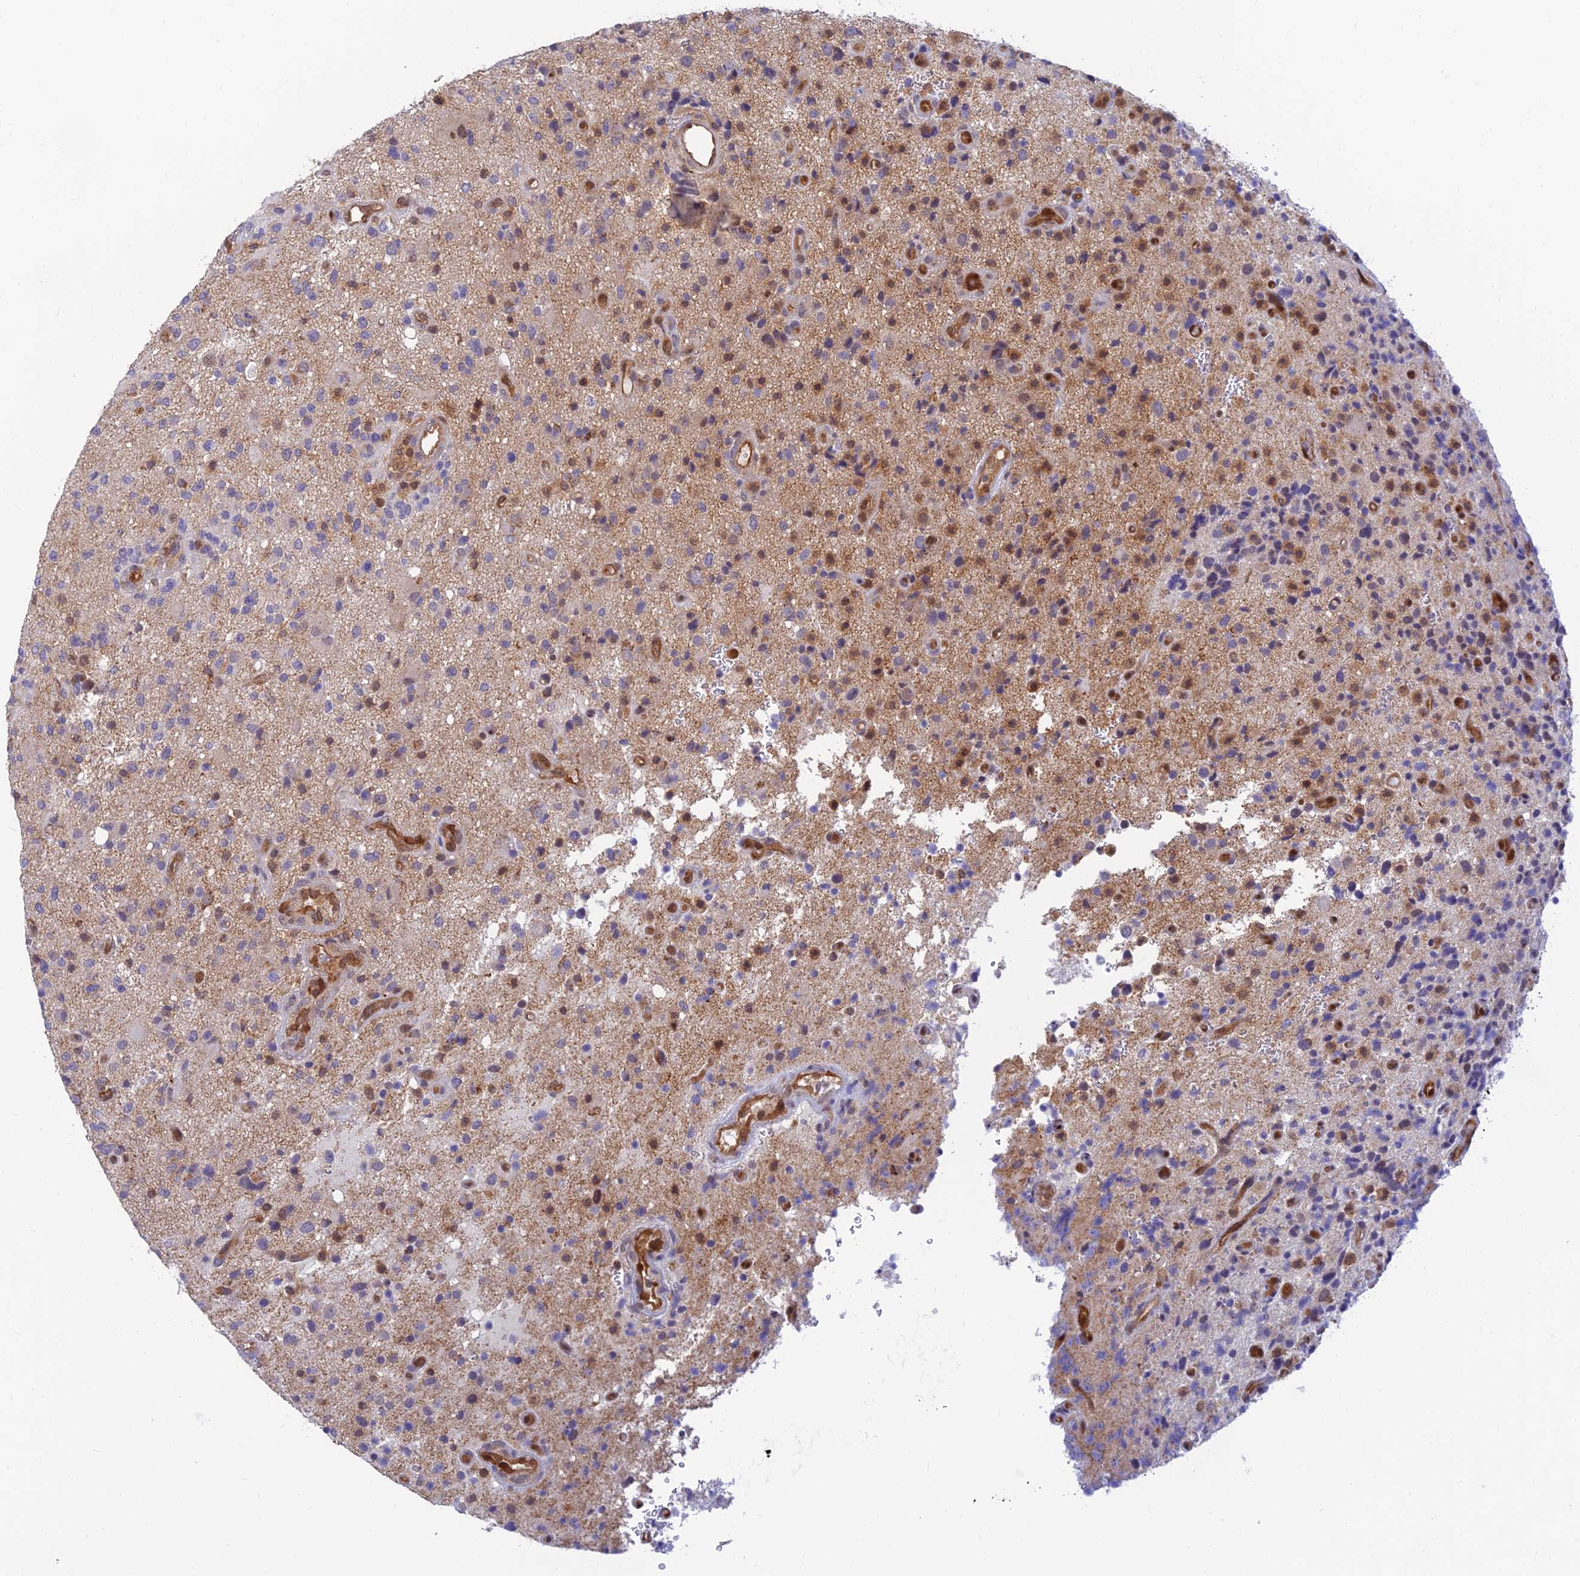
{"staining": {"intensity": "negative", "quantity": "none", "location": "none"}, "tissue": "glioma", "cell_type": "Tumor cells", "image_type": "cancer", "snomed": [{"axis": "morphology", "description": "Glioma, malignant, High grade"}, {"axis": "topography", "description": "Brain"}], "caption": "Human glioma stained for a protein using IHC displays no positivity in tumor cells.", "gene": "LYSMD2", "patient": {"sex": "male", "age": 47}}